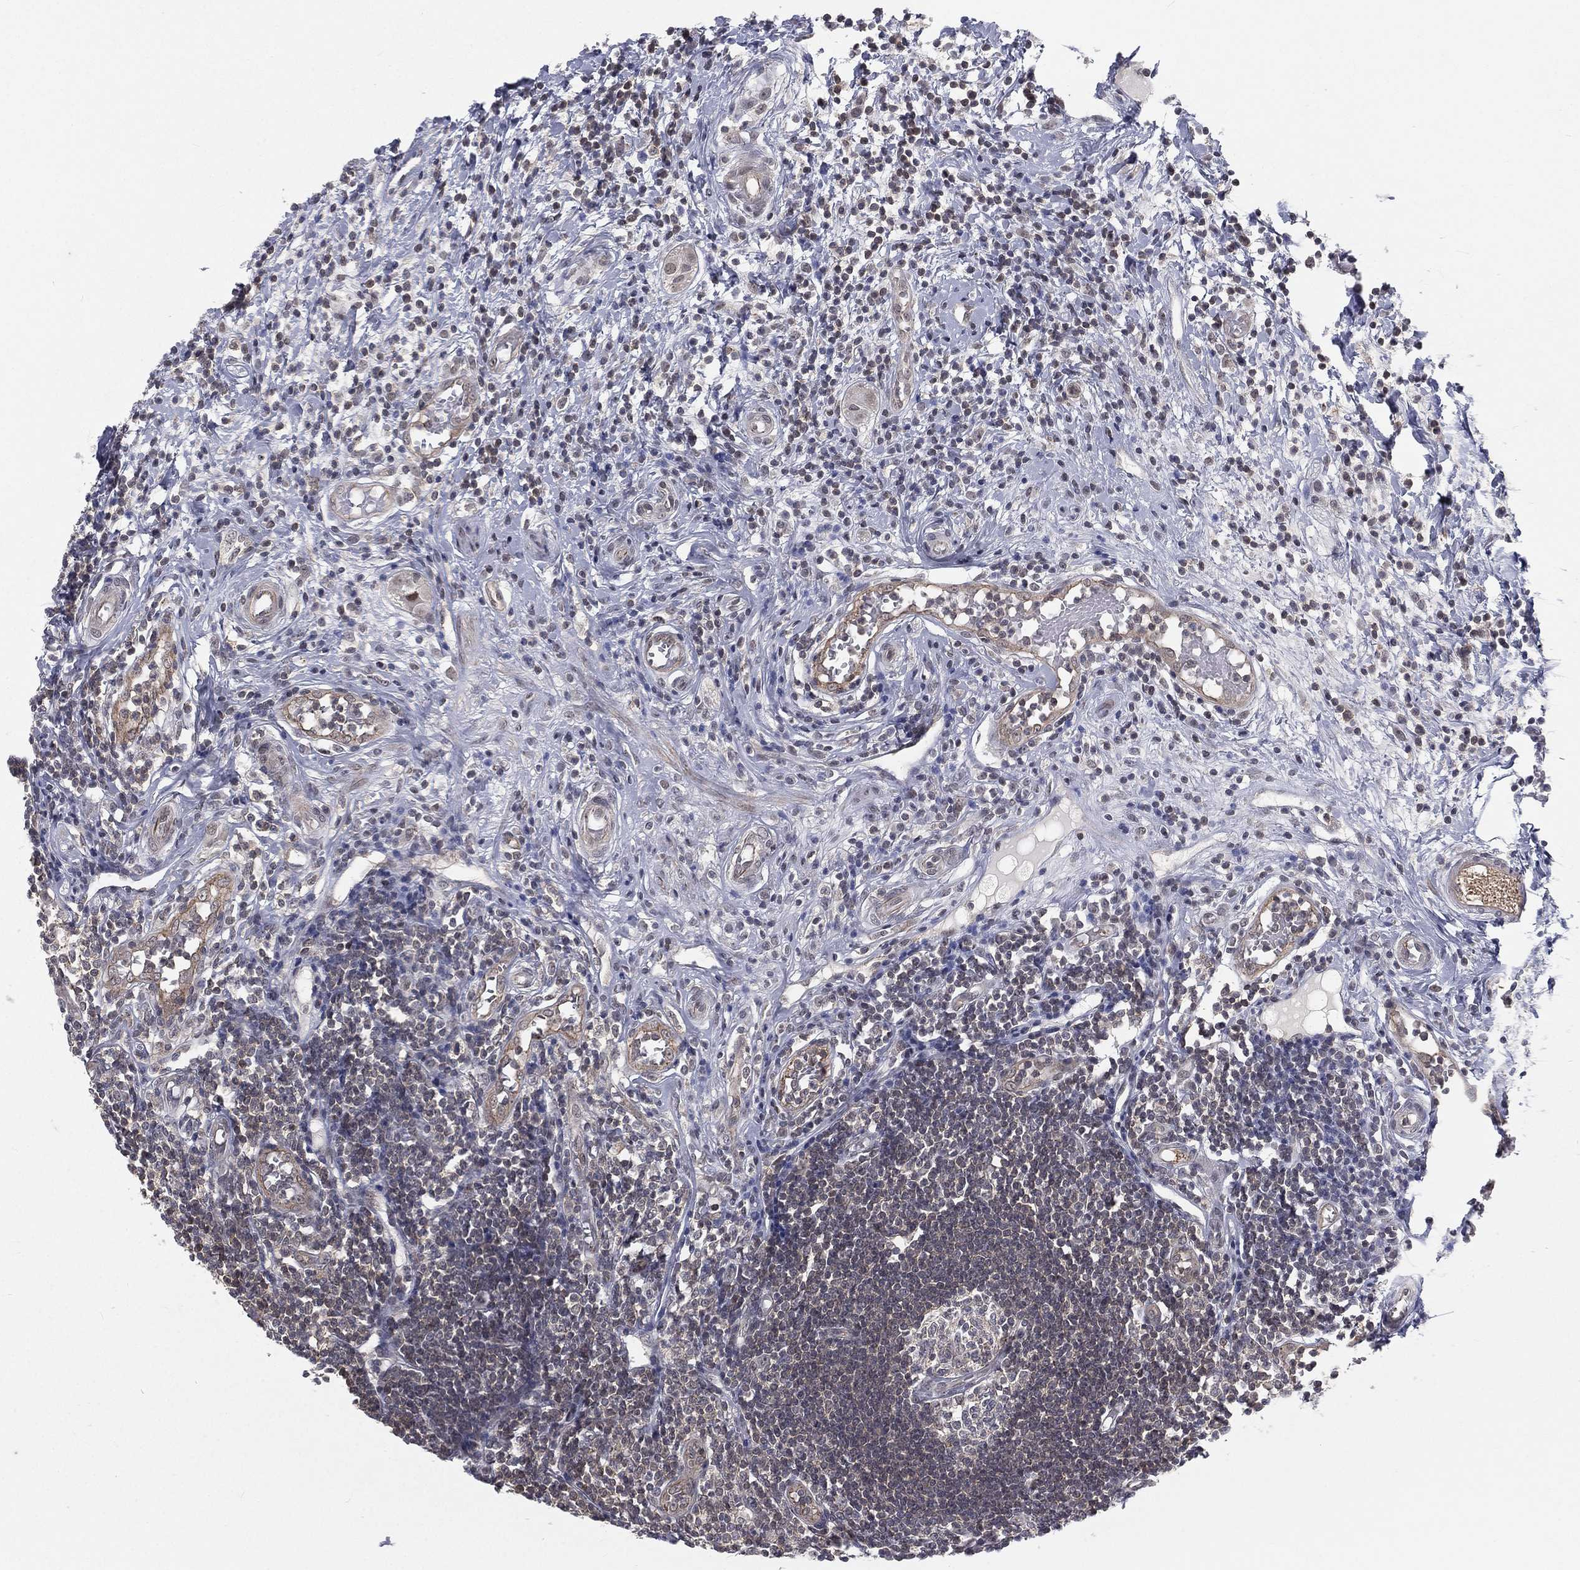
{"staining": {"intensity": "moderate", "quantity": "25%-75%", "location": "cytoplasmic/membranous"}, "tissue": "appendix", "cell_type": "Glandular cells", "image_type": "normal", "snomed": [{"axis": "morphology", "description": "Normal tissue, NOS"}, {"axis": "morphology", "description": "Inflammation, NOS"}, {"axis": "topography", "description": "Appendix"}], "caption": "Moderate cytoplasmic/membranous protein expression is appreciated in approximately 25%-75% of glandular cells in appendix. The protein of interest is shown in brown color, while the nuclei are stained blue.", "gene": "MORC2", "patient": {"sex": "male", "age": 16}}